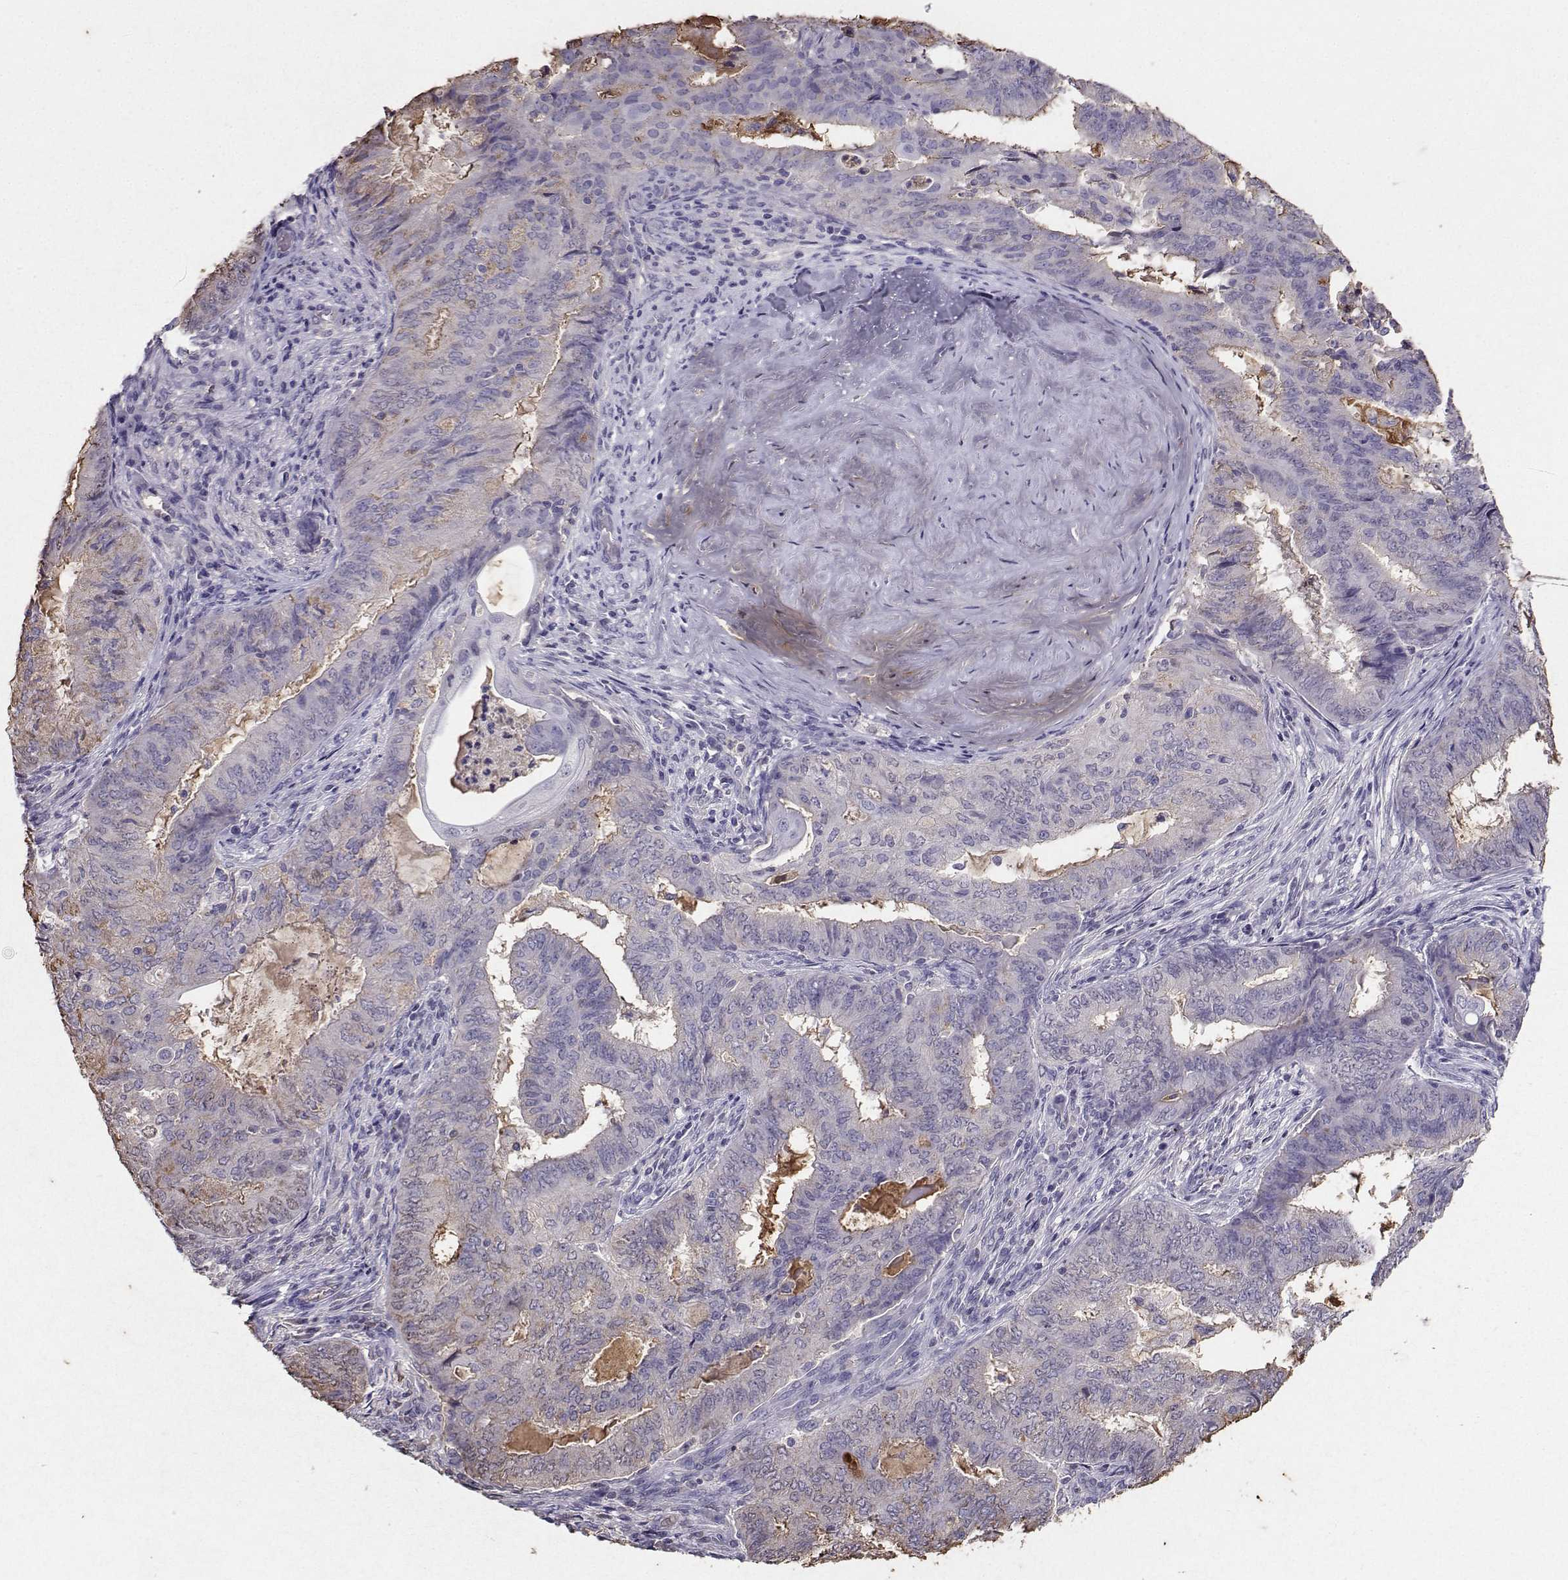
{"staining": {"intensity": "moderate", "quantity": "25%-75%", "location": "cytoplasmic/membranous"}, "tissue": "endometrial cancer", "cell_type": "Tumor cells", "image_type": "cancer", "snomed": [{"axis": "morphology", "description": "Adenocarcinoma, NOS"}, {"axis": "topography", "description": "Endometrium"}], "caption": "About 25%-75% of tumor cells in endometrial cancer (adenocarcinoma) exhibit moderate cytoplasmic/membranous protein staining as visualized by brown immunohistochemical staining.", "gene": "CLUL1", "patient": {"sex": "female", "age": 62}}